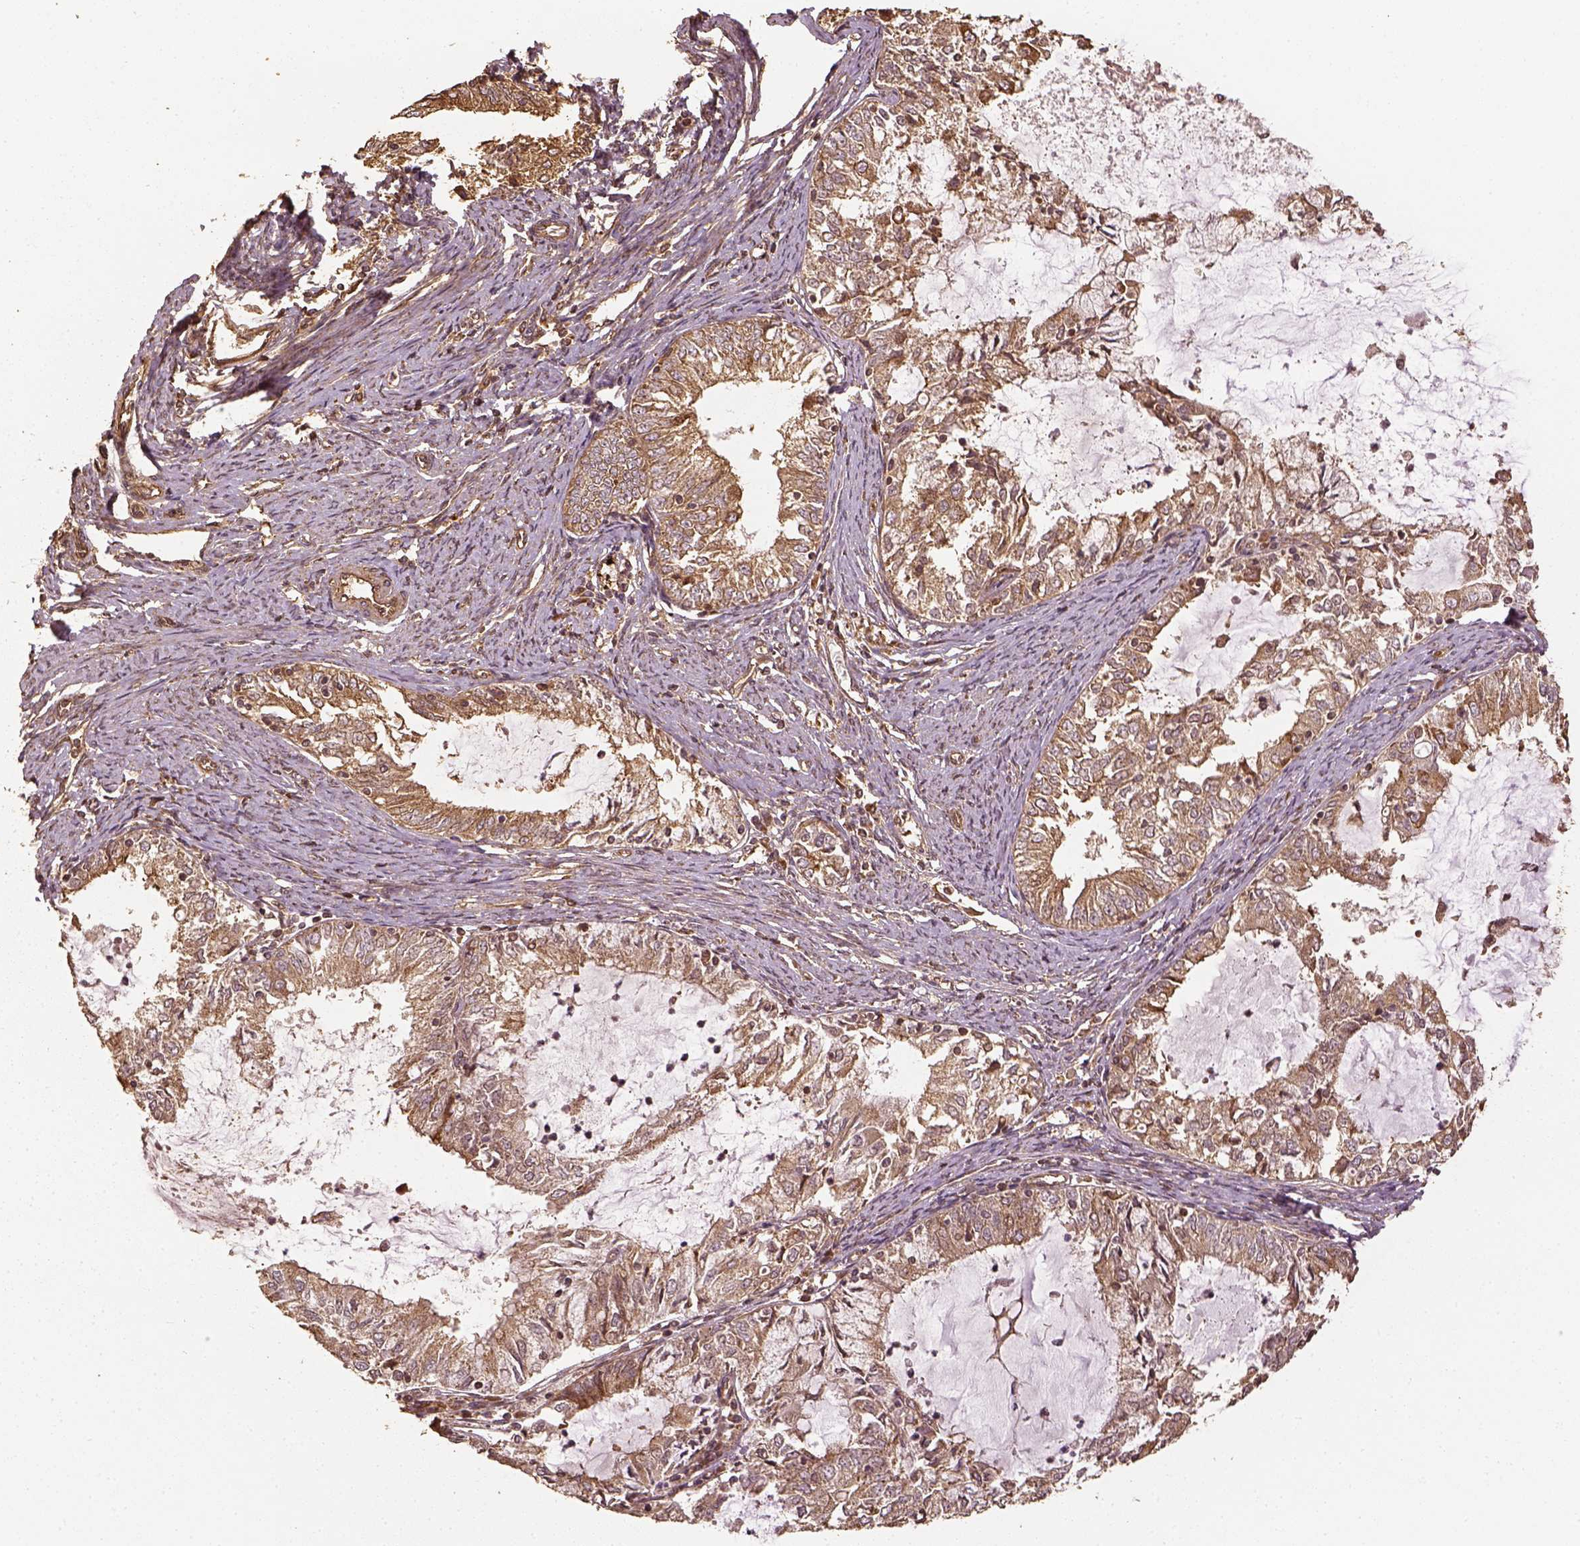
{"staining": {"intensity": "moderate", "quantity": ">75%", "location": "cytoplasmic/membranous"}, "tissue": "endometrial cancer", "cell_type": "Tumor cells", "image_type": "cancer", "snomed": [{"axis": "morphology", "description": "Adenocarcinoma, NOS"}, {"axis": "topography", "description": "Endometrium"}], "caption": "Immunohistochemical staining of human endometrial adenocarcinoma demonstrates moderate cytoplasmic/membranous protein expression in about >75% of tumor cells.", "gene": "VEGFA", "patient": {"sex": "female", "age": 57}}